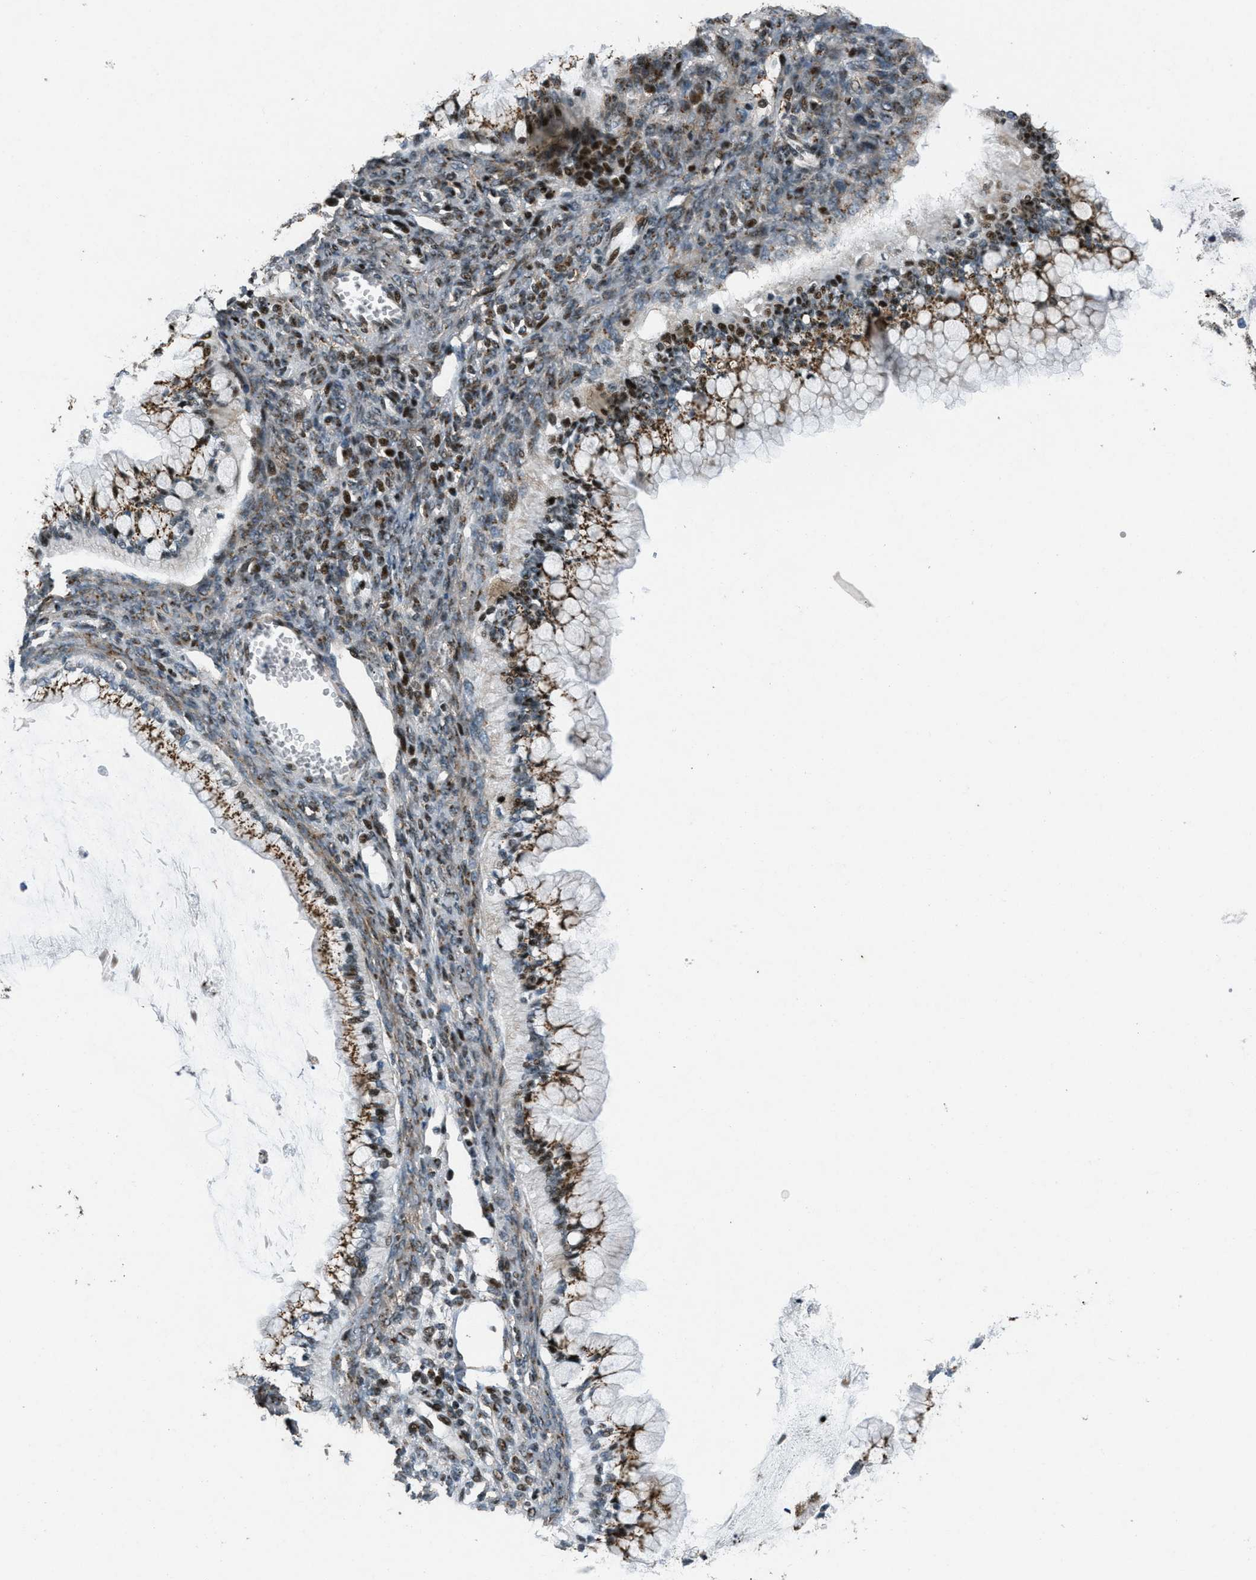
{"staining": {"intensity": "moderate", "quantity": ">75%", "location": "cytoplasmic/membranous,nuclear"}, "tissue": "ovarian cancer", "cell_type": "Tumor cells", "image_type": "cancer", "snomed": [{"axis": "morphology", "description": "Cystadenocarcinoma, mucinous, NOS"}, {"axis": "topography", "description": "Ovary"}], "caption": "Protein expression by IHC exhibits moderate cytoplasmic/membranous and nuclear positivity in about >75% of tumor cells in ovarian mucinous cystadenocarcinoma.", "gene": "GPC6", "patient": {"sex": "female", "age": 57}}